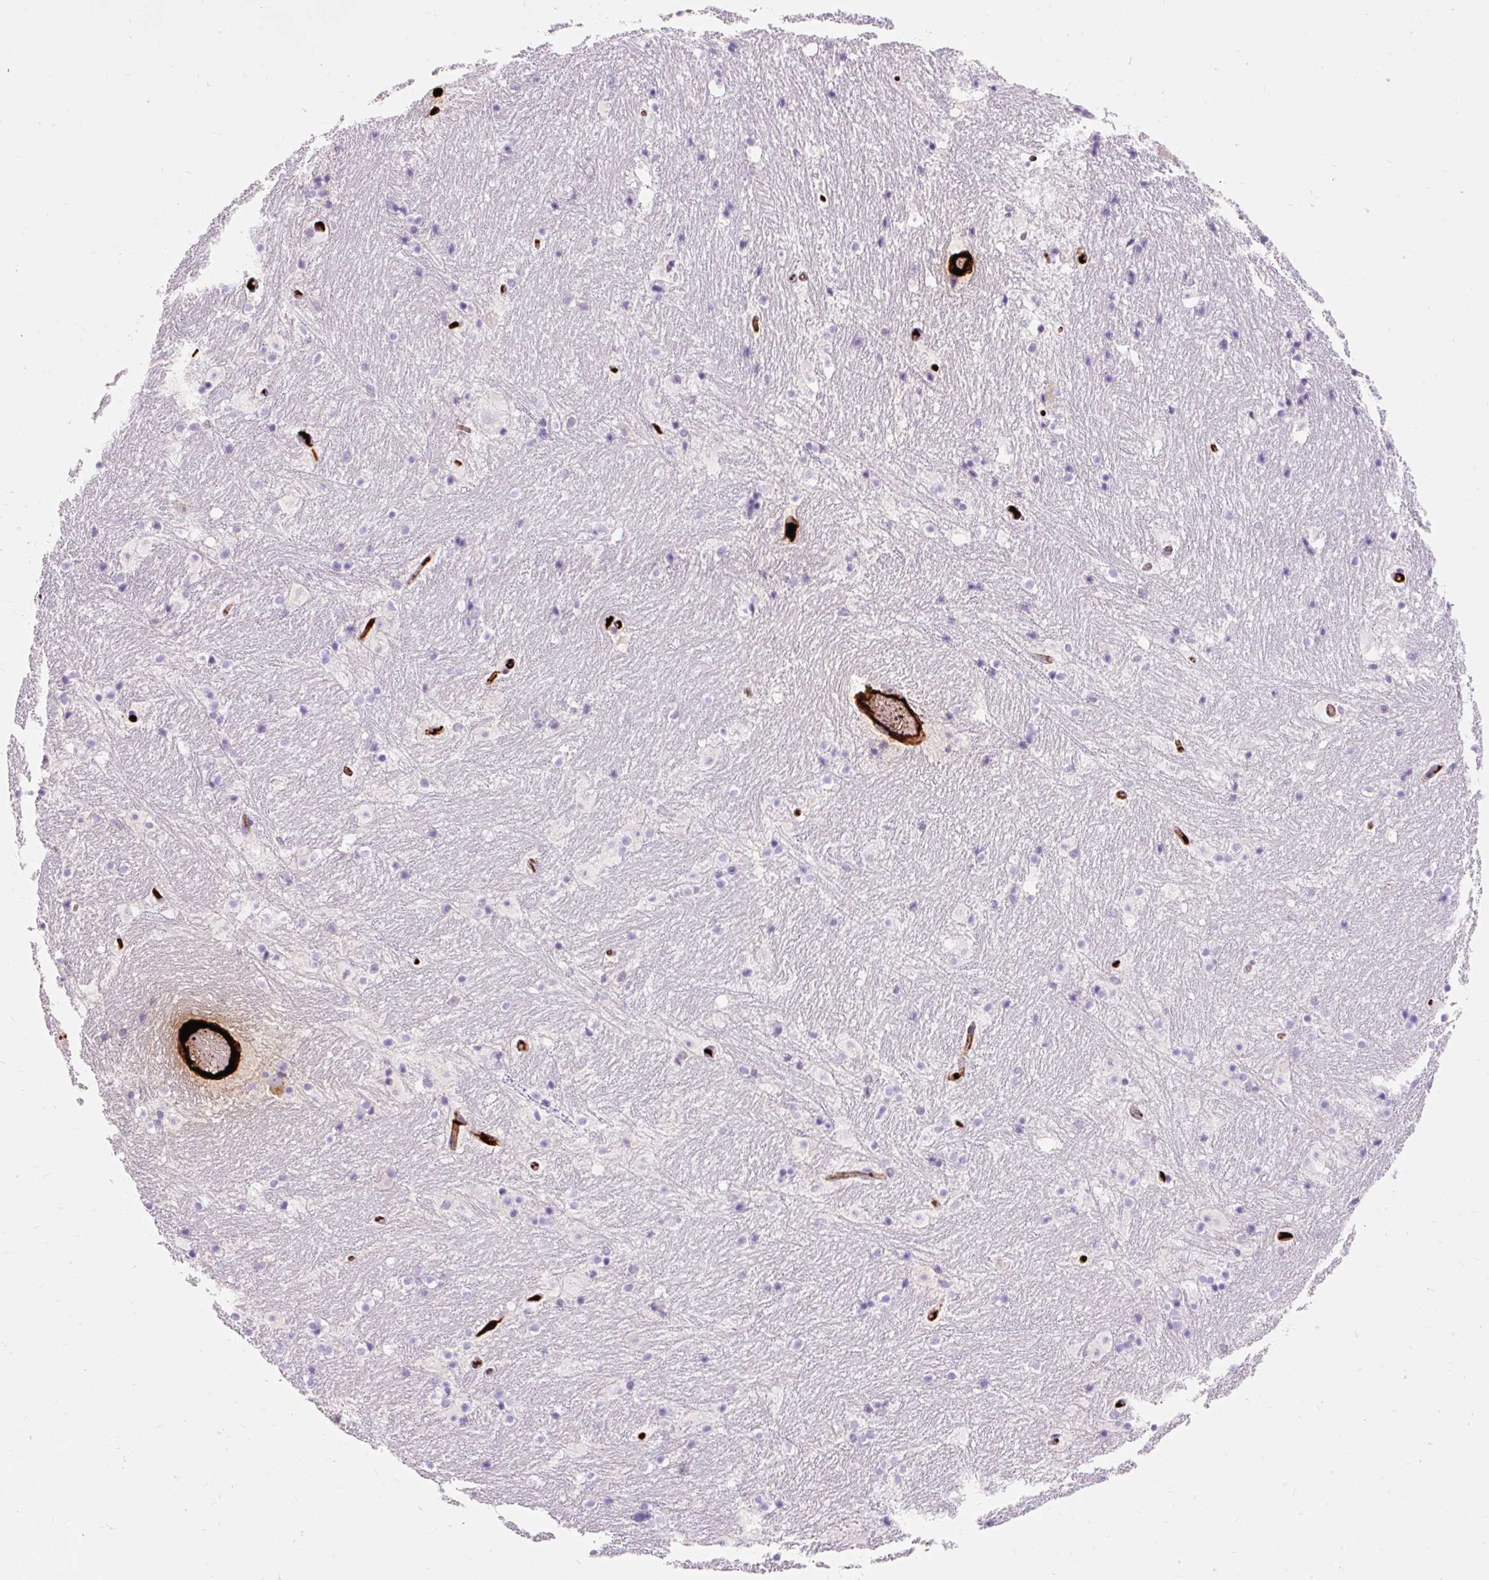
{"staining": {"intensity": "negative", "quantity": "none", "location": "none"}, "tissue": "caudate", "cell_type": "Glial cells", "image_type": "normal", "snomed": [{"axis": "morphology", "description": "Normal tissue, NOS"}, {"axis": "topography", "description": "Lateral ventricle wall"}], "caption": "High power microscopy image of an immunohistochemistry micrograph of unremarkable caudate, revealing no significant positivity in glial cells.", "gene": "APOC2", "patient": {"sex": "male", "age": 37}}